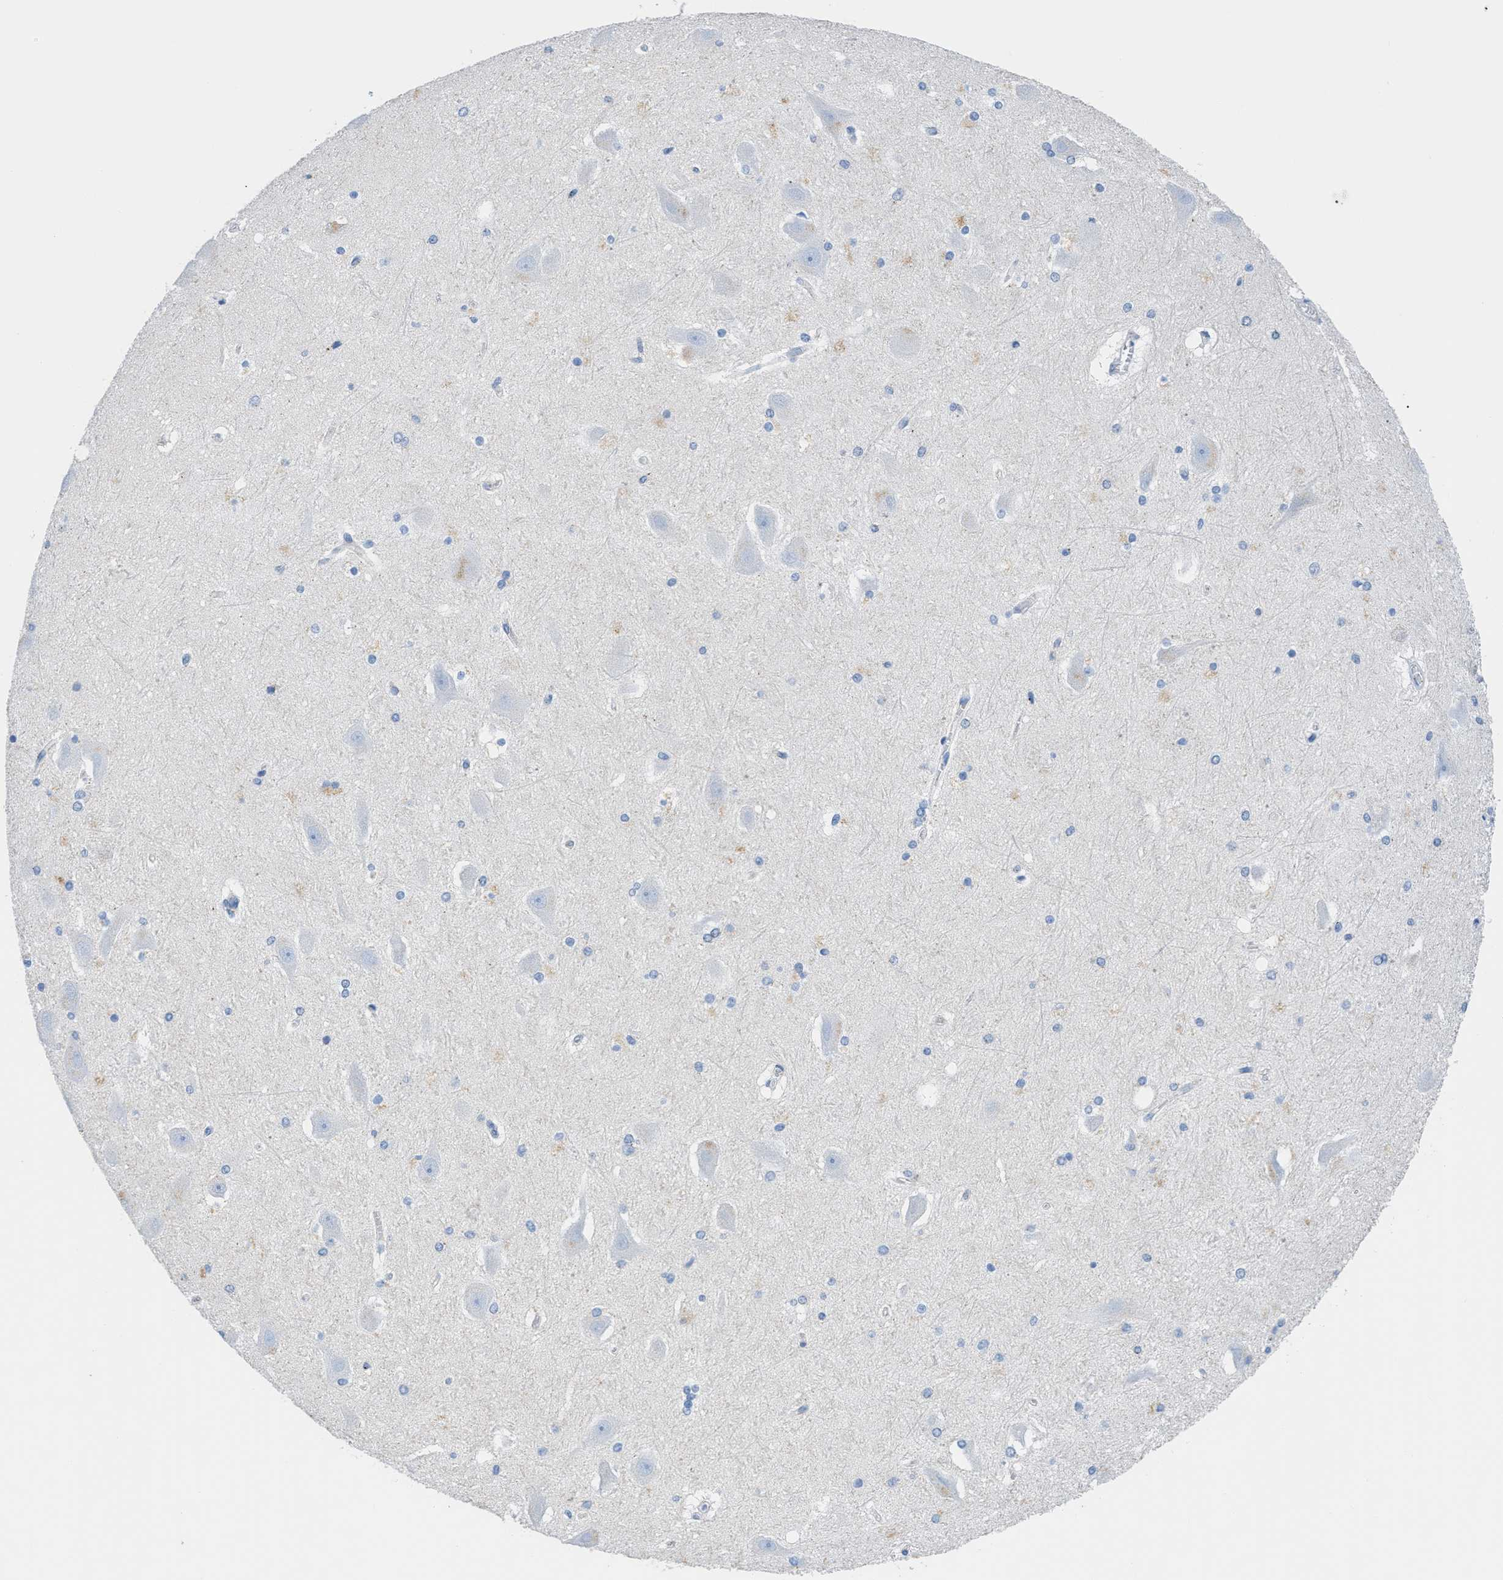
{"staining": {"intensity": "negative", "quantity": "none", "location": "none"}, "tissue": "hippocampus", "cell_type": "Glial cells", "image_type": "normal", "snomed": [{"axis": "morphology", "description": "Normal tissue, NOS"}, {"axis": "topography", "description": "Hippocampus"}], "caption": "The photomicrograph shows no significant staining in glial cells of hippocampus. (Immunohistochemistry (ihc), brightfield microscopy, high magnification).", "gene": "FDCSP", "patient": {"sex": "female", "age": 19}}